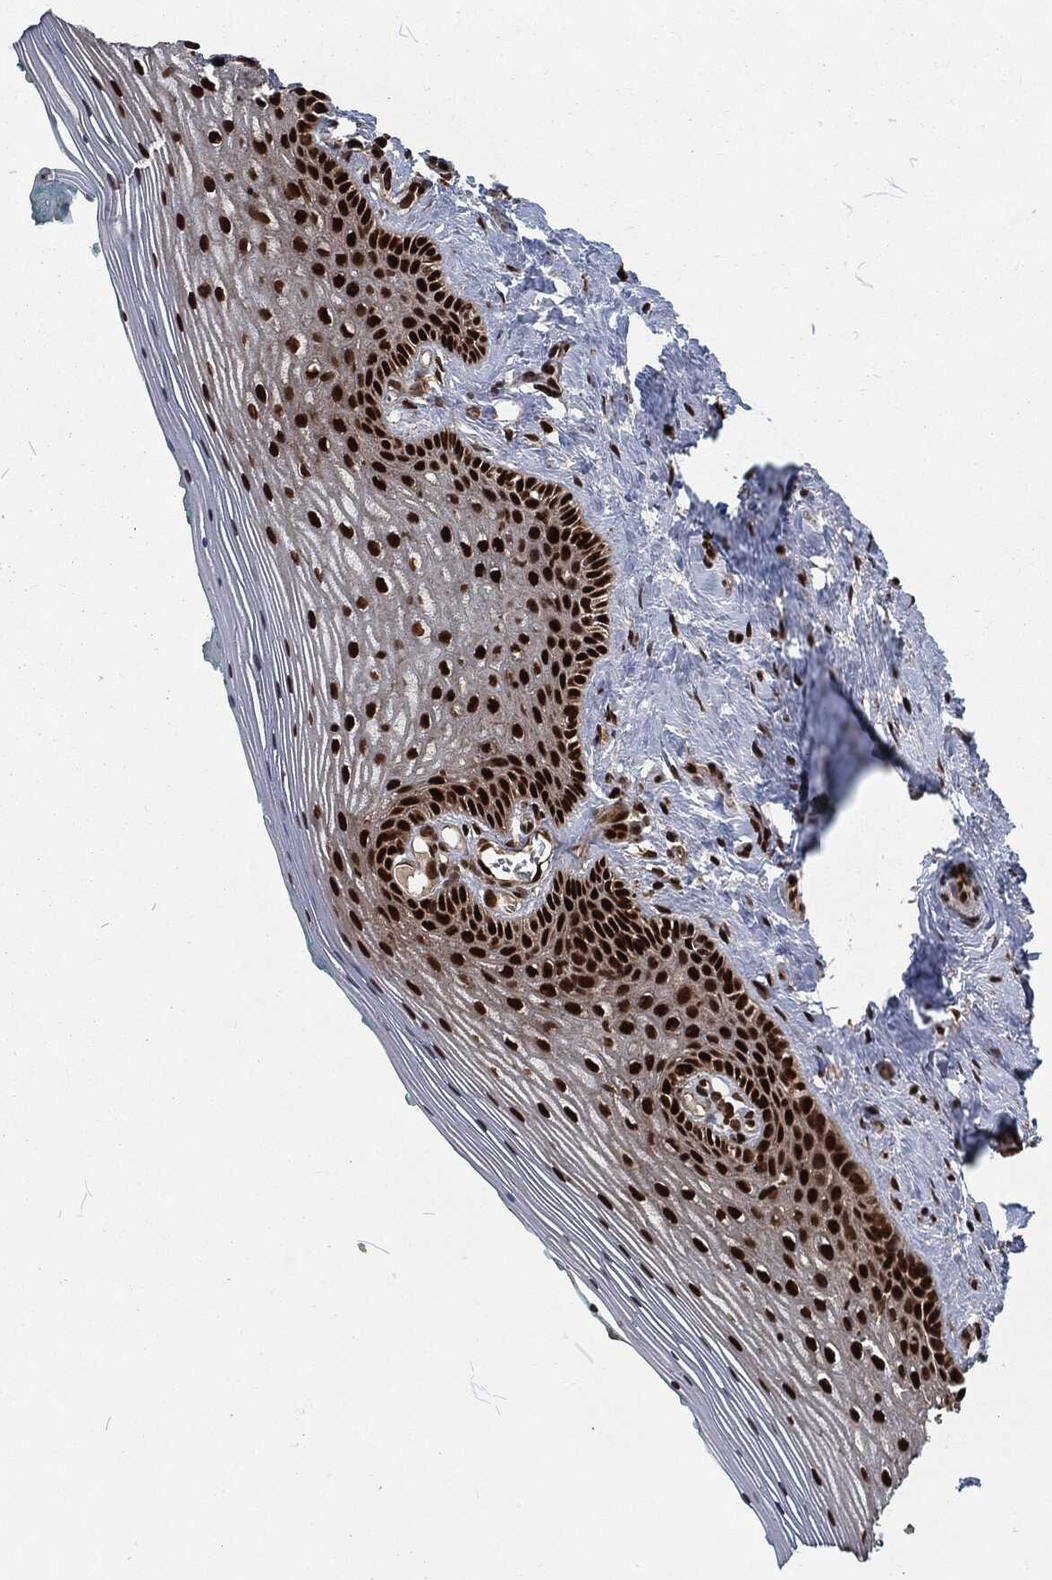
{"staining": {"intensity": "strong", "quantity": ">75%", "location": "nuclear"}, "tissue": "vagina", "cell_type": "Squamous epithelial cells", "image_type": "normal", "snomed": [{"axis": "morphology", "description": "Normal tissue, NOS"}, {"axis": "topography", "description": "Vagina"}], "caption": "IHC micrograph of unremarkable human vagina stained for a protein (brown), which exhibits high levels of strong nuclear staining in about >75% of squamous epithelial cells.", "gene": "NGRN", "patient": {"sex": "female", "age": 45}}